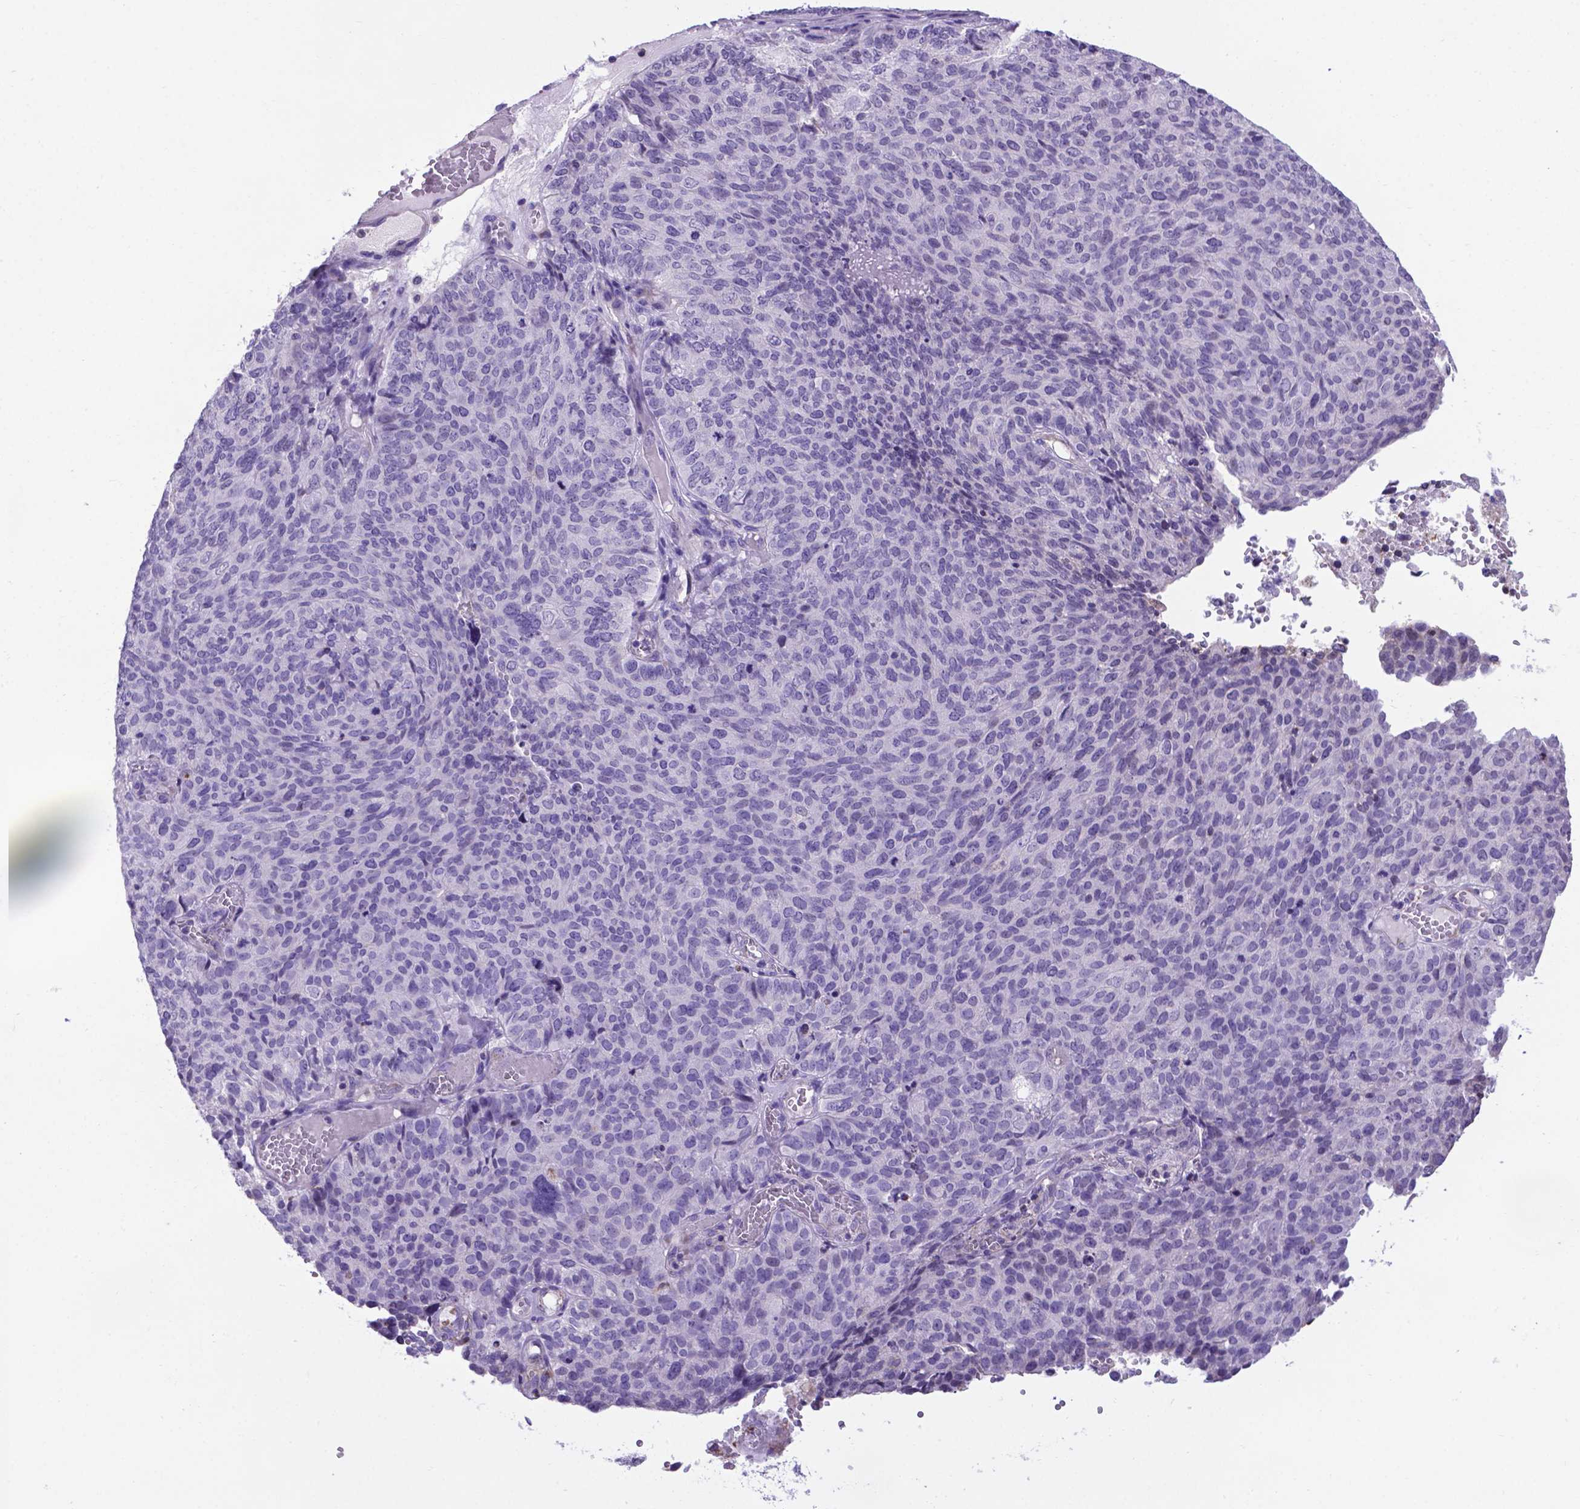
{"staining": {"intensity": "negative", "quantity": "none", "location": "none"}, "tissue": "ovarian cancer", "cell_type": "Tumor cells", "image_type": "cancer", "snomed": [{"axis": "morphology", "description": "Carcinoma, endometroid"}, {"axis": "topography", "description": "Ovary"}], "caption": "Immunohistochemistry of ovarian cancer (endometroid carcinoma) shows no positivity in tumor cells.", "gene": "POU3F3", "patient": {"sex": "female", "age": 58}}